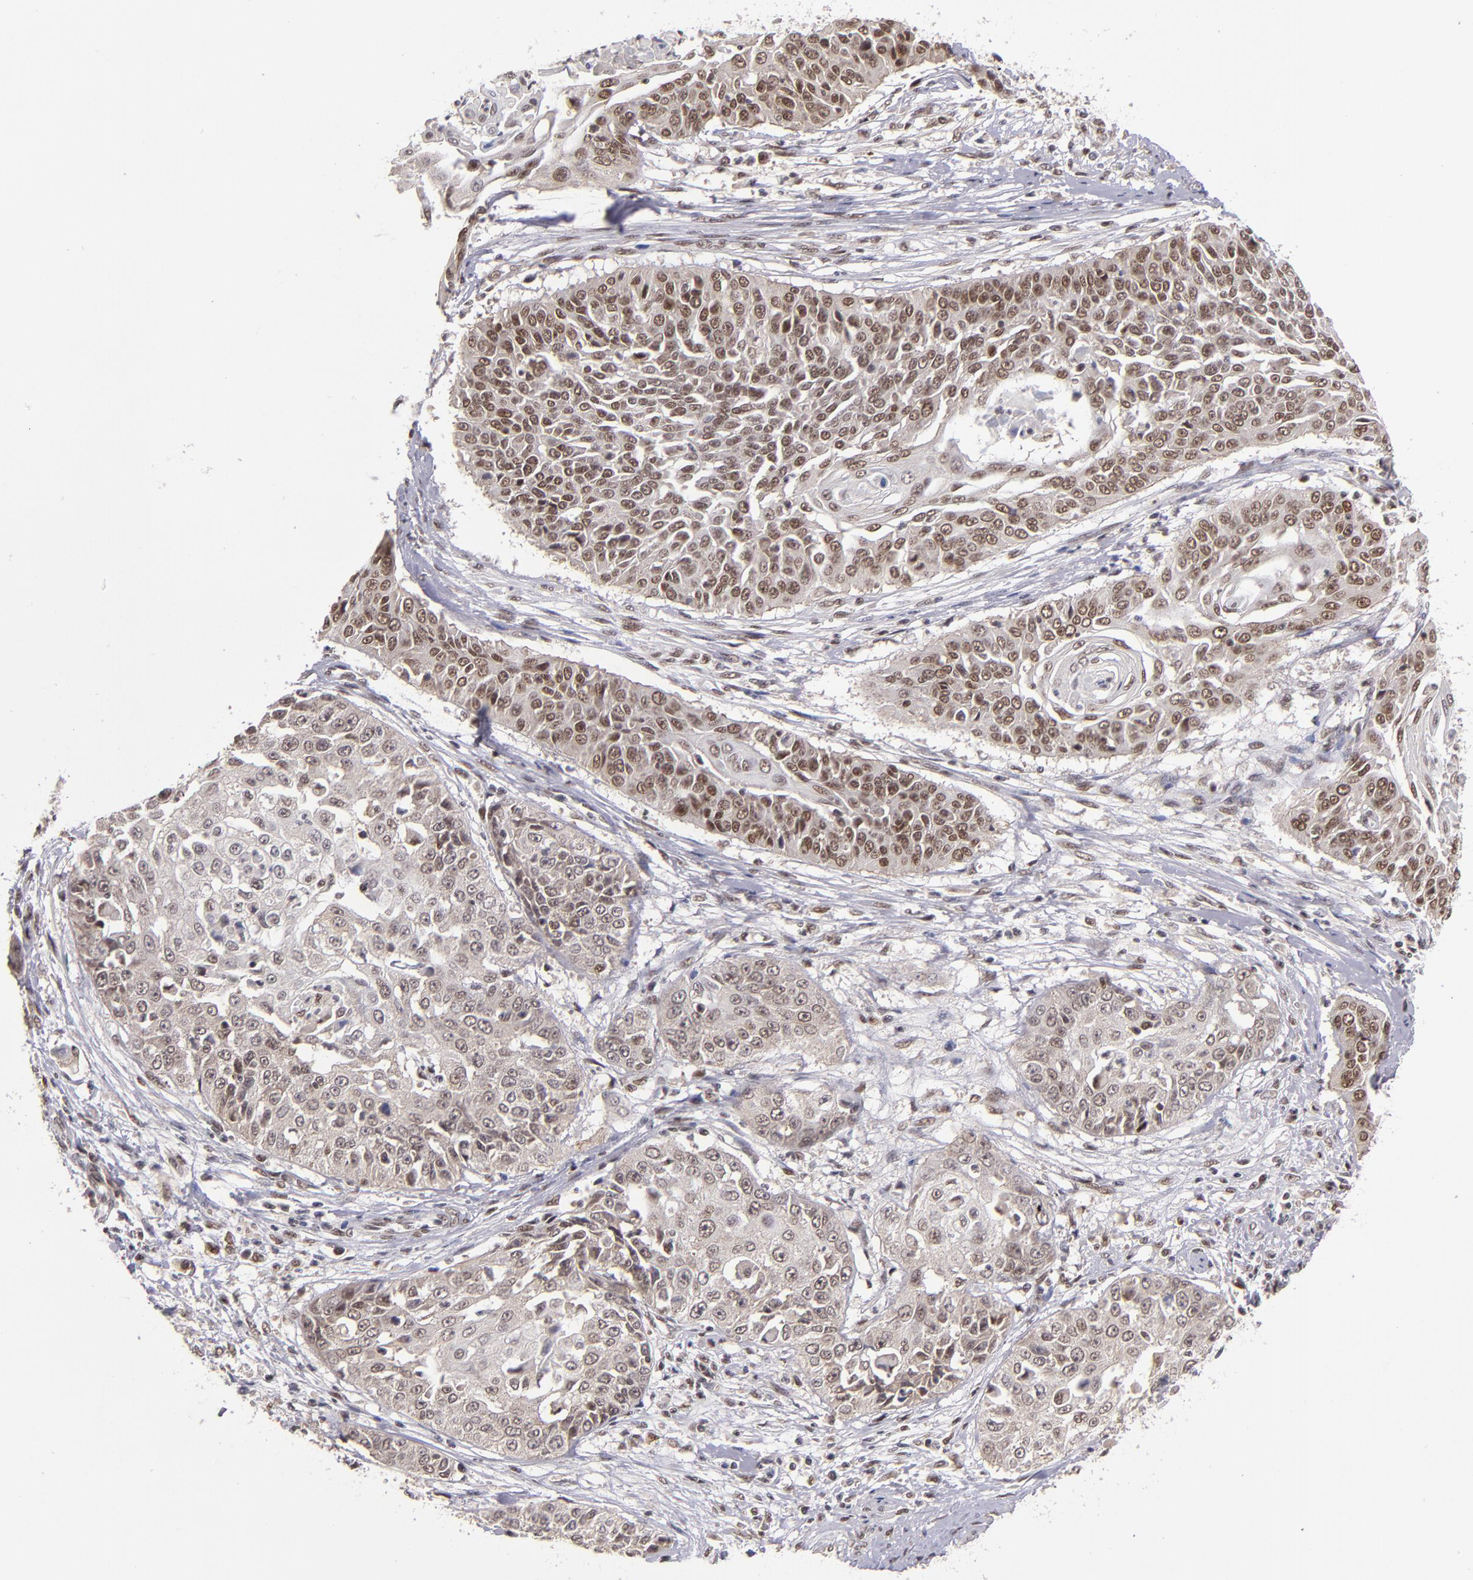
{"staining": {"intensity": "moderate", "quantity": "25%-75%", "location": "cytoplasmic/membranous,nuclear"}, "tissue": "cervical cancer", "cell_type": "Tumor cells", "image_type": "cancer", "snomed": [{"axis": "morphology", "description": "Squamous cell carcinoma, NOS"}, {"axis": "topography", "description": "Cervix"}], "caption": "The immunohistochemical stain labels moderate cytoplasmic/membranous and nuclear positivity in tumor cells of squamous cell carcinoma (cervical) tissue.", "gene": "EP300", "patient": {"sex": "female", "age": 64}}